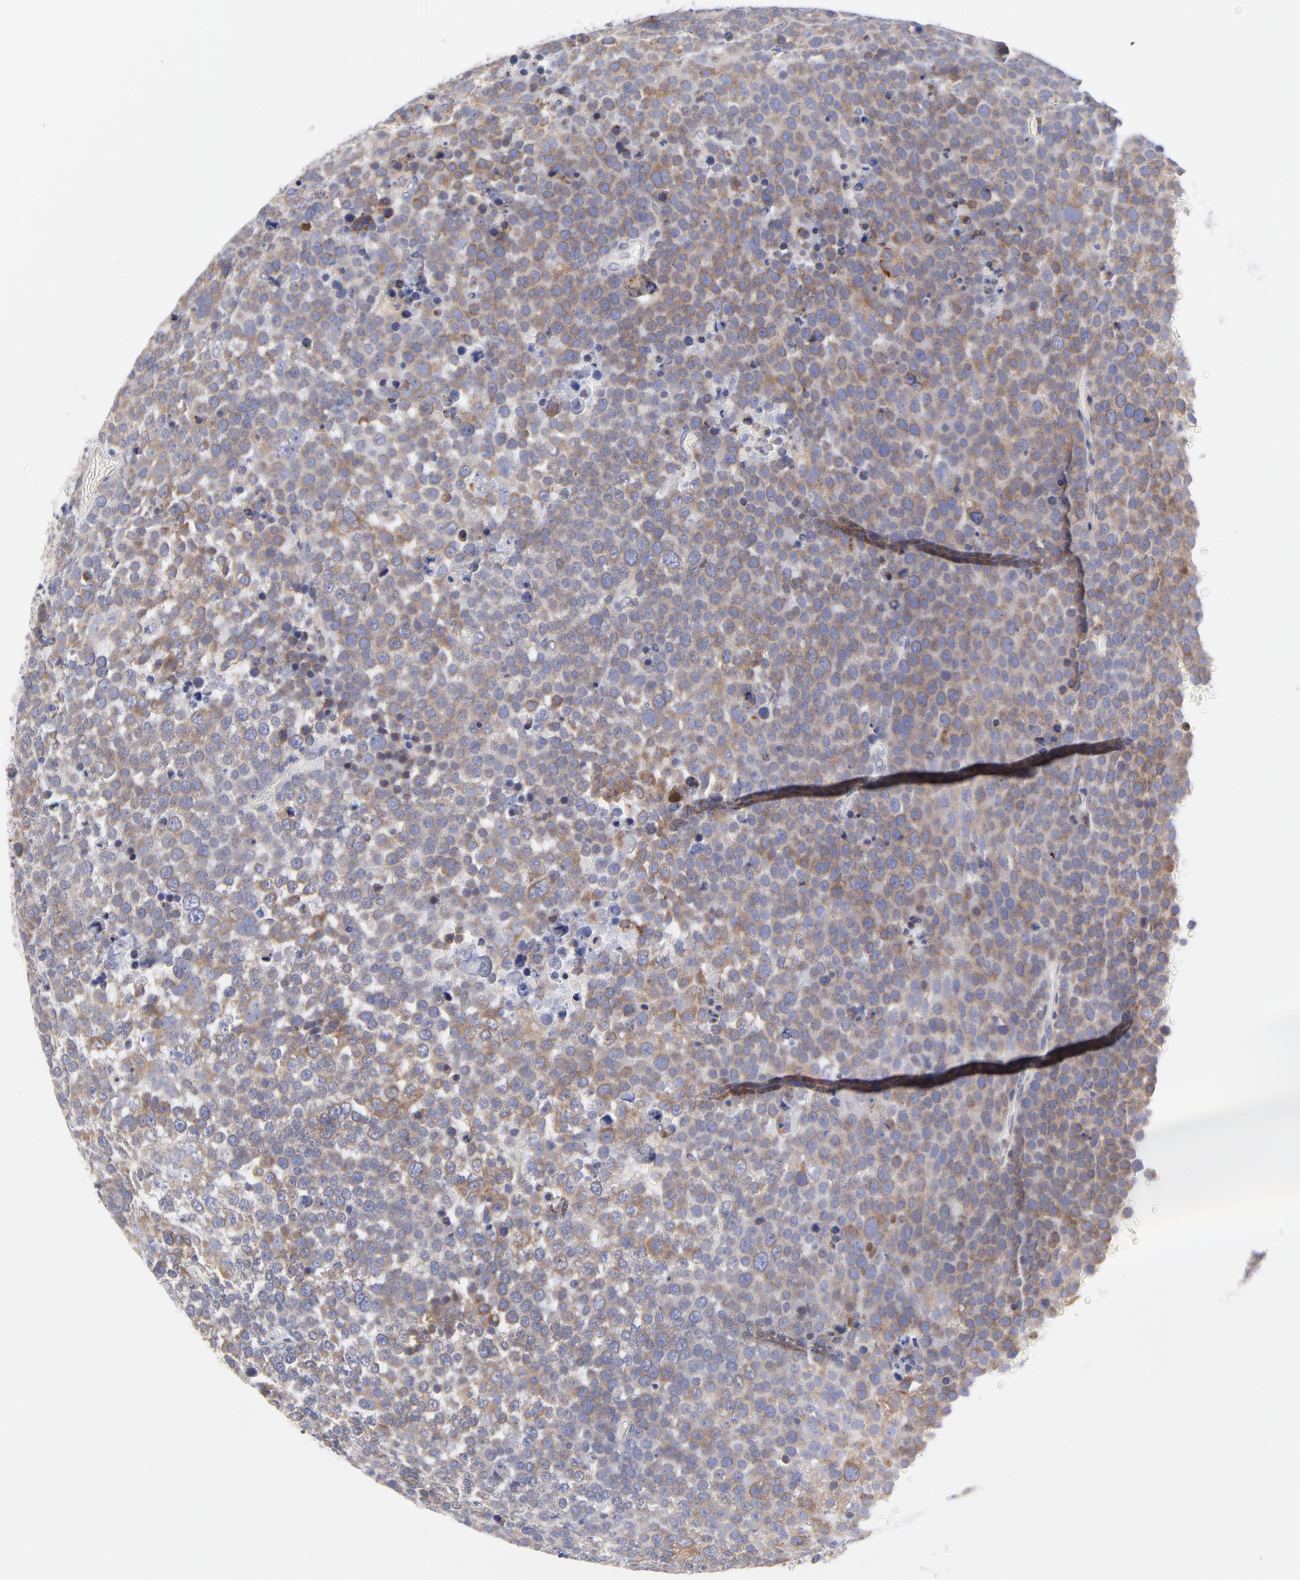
{"staining": {"intensity": "moderate", "quantity": ">75%", "location": "cytoplasmic/membranous"}, "tissue": "testis cancer", "cell_type": "Tumor cells", "image_type": "cancer", "snomed": [{"axis": "morphology", "description": "Seminoma, NOS"}, {"axis": "topography", "description": "Testis"}], "caption": "Protein expression analysis of human seminoma (testis) reveals moderate cytoplasmic/membranous expression in approximately >75% of tumor cells.", "gene": "MOSPD2", "patient": {"sex": "male", "age": 71}}